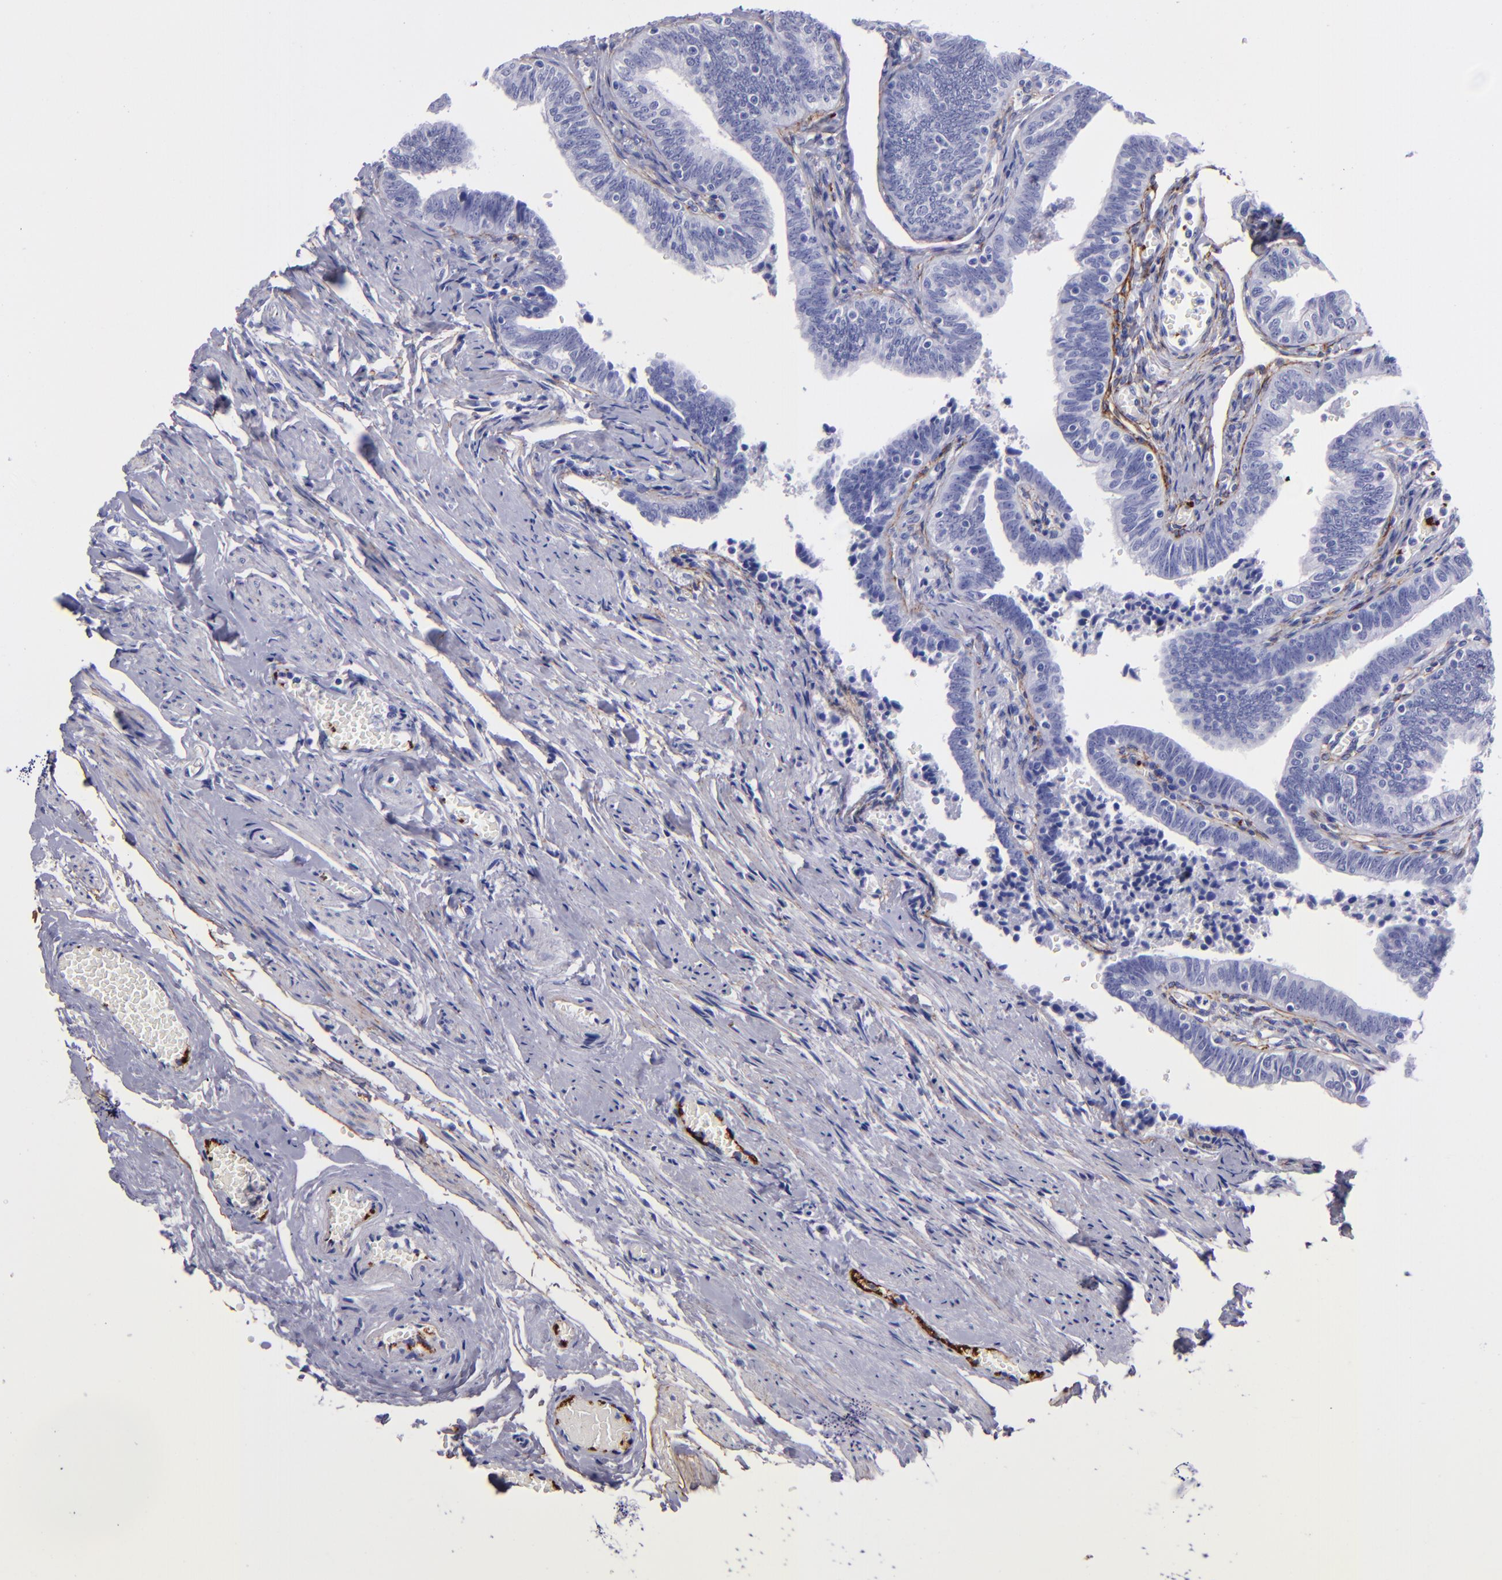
{"staining": {"intensity": "negative", "quantity": "none", "location": "none"}, "tissue": "fallopian tube", "cell_type": "Glandular cells", "image_type": "normal", "snomed": [{"axis": "morphology", "description": "Normal tissue, NOS"}, {"axis": "topography", "description": "Fallopian tube"}, {"axis": "topography", "description": "Ovary"}], "caption": "Protein analysis of unremarkable fallopian tube reveals no significant staining in glandular cells. (DAB (3,3'-diaminobenzidine) immunohistochemistry (IHC), high magnification).", "gene": "EFCAB13", "patient": {"sex": "female", "age": 69}}